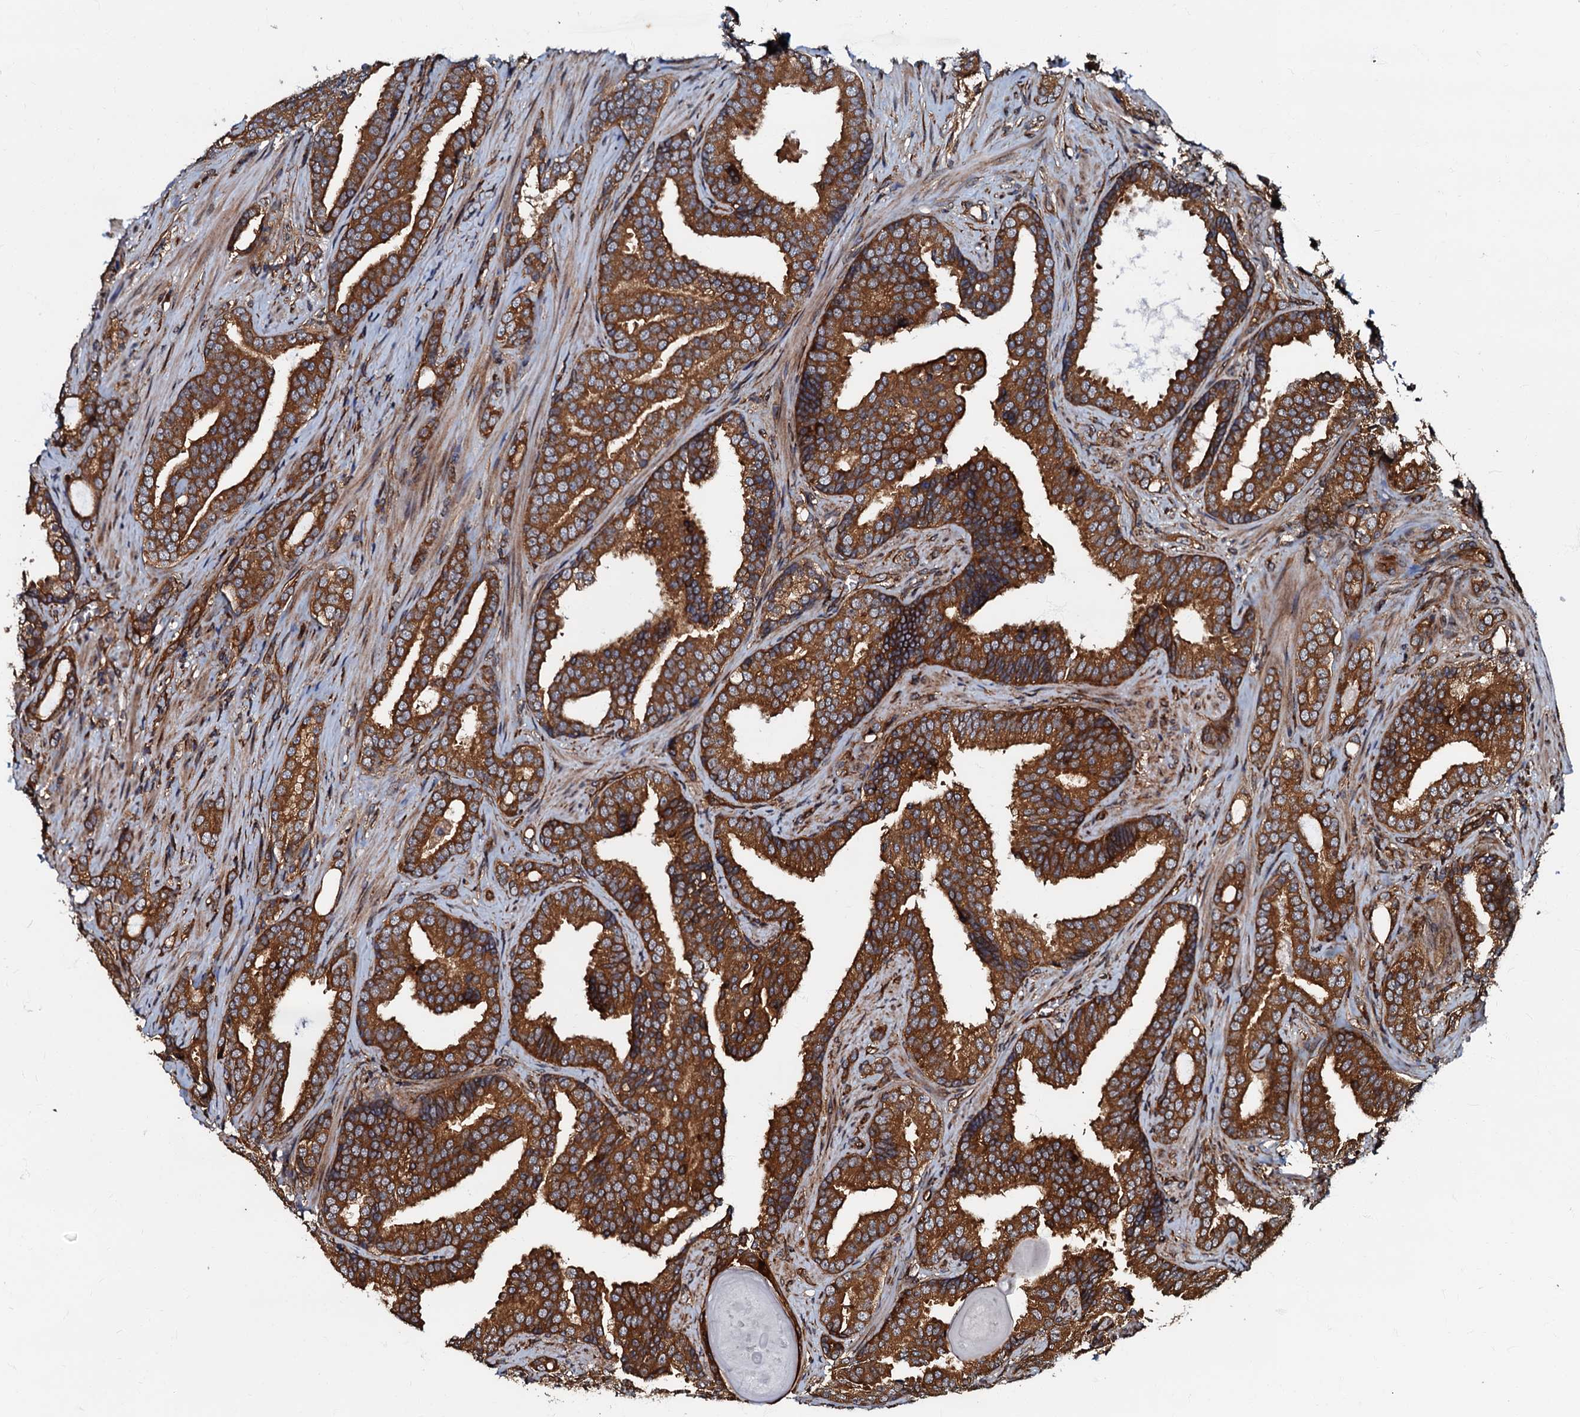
{"staining": {"intensity": "strong", "quantity": ">75%", "location": "cytoplasmic/membranous"}, "tissue": "prostate cancer", "cell_type": "Tumor cells", "image_type": "cancer", "snomed": [{"axis": "morphology", "description": "Adenocarcinoma, High grade"}, {"axis": "topography", "description": "Prostate"}], "caption": "Prostate adenocarcinoma (high-grade) stained for a protein (brown) reveals strong cytoplasmic/membranous positive staining in approximately >75% of tumor cells.", "gene": "BLOC1S6", "patient": {"sex": "male", "age": 63}}